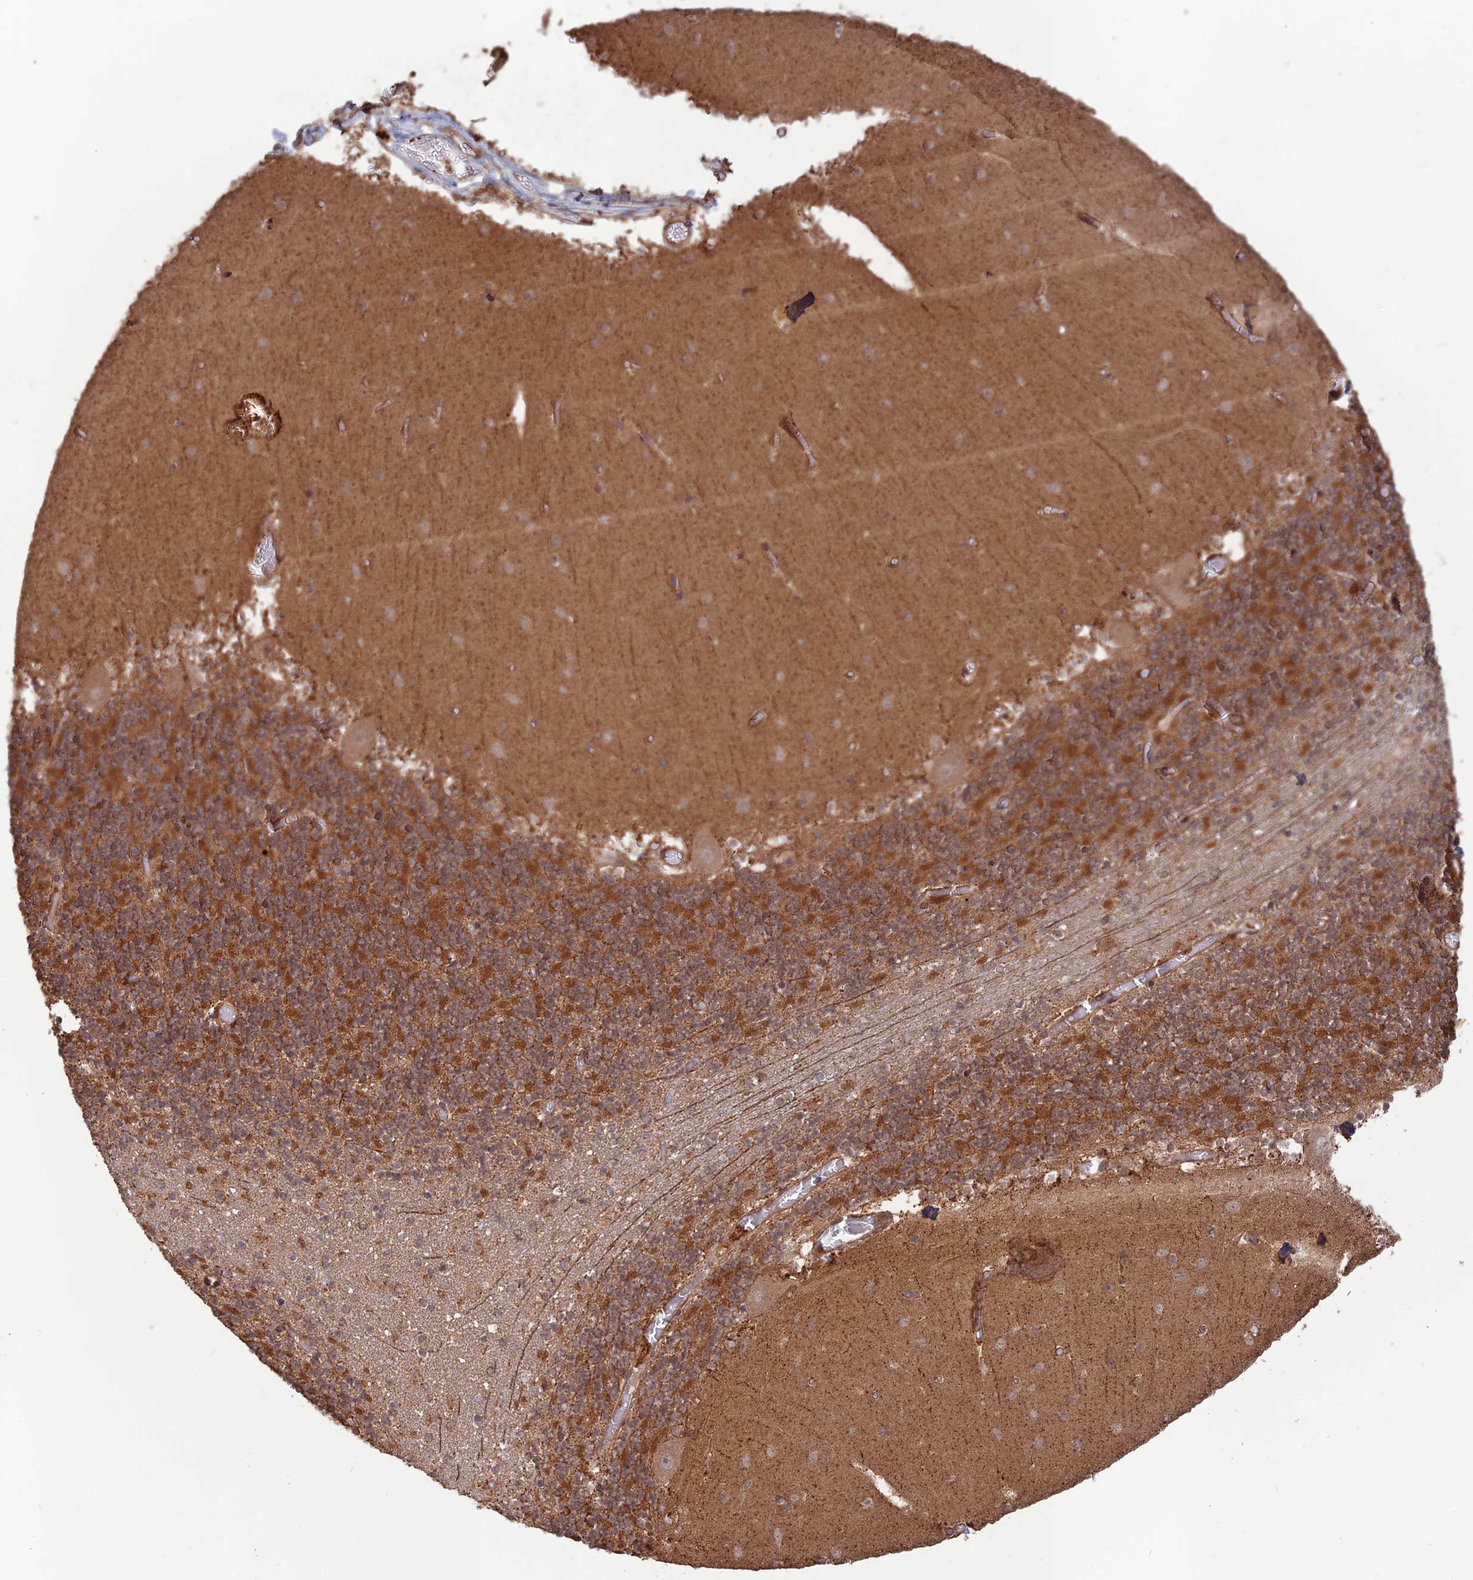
{"staining": {"intensity": "moderate", "quantity": ">75%", "location": "cytoplasmic/membranous"}, "tissue": "cerebellum", "cell_type": "Cells in granular layer", "image_type": "normal", "snomed": [{"axis": "morphology", "description": "Normal tissue, NOS"}, {"axis": "topography", "description": "Cerebellum"}], "caption": "Normal cerebellum was stained to show a protein in brown. There is medium levels of moderate cytoplasmic/membranous expression in about >75% of cells in granular layer. (DAB = brown stain, brightfield microscopy at high magnification).", "gene": "CCDC174", "patient": {"sex": "female", "age": 28}}